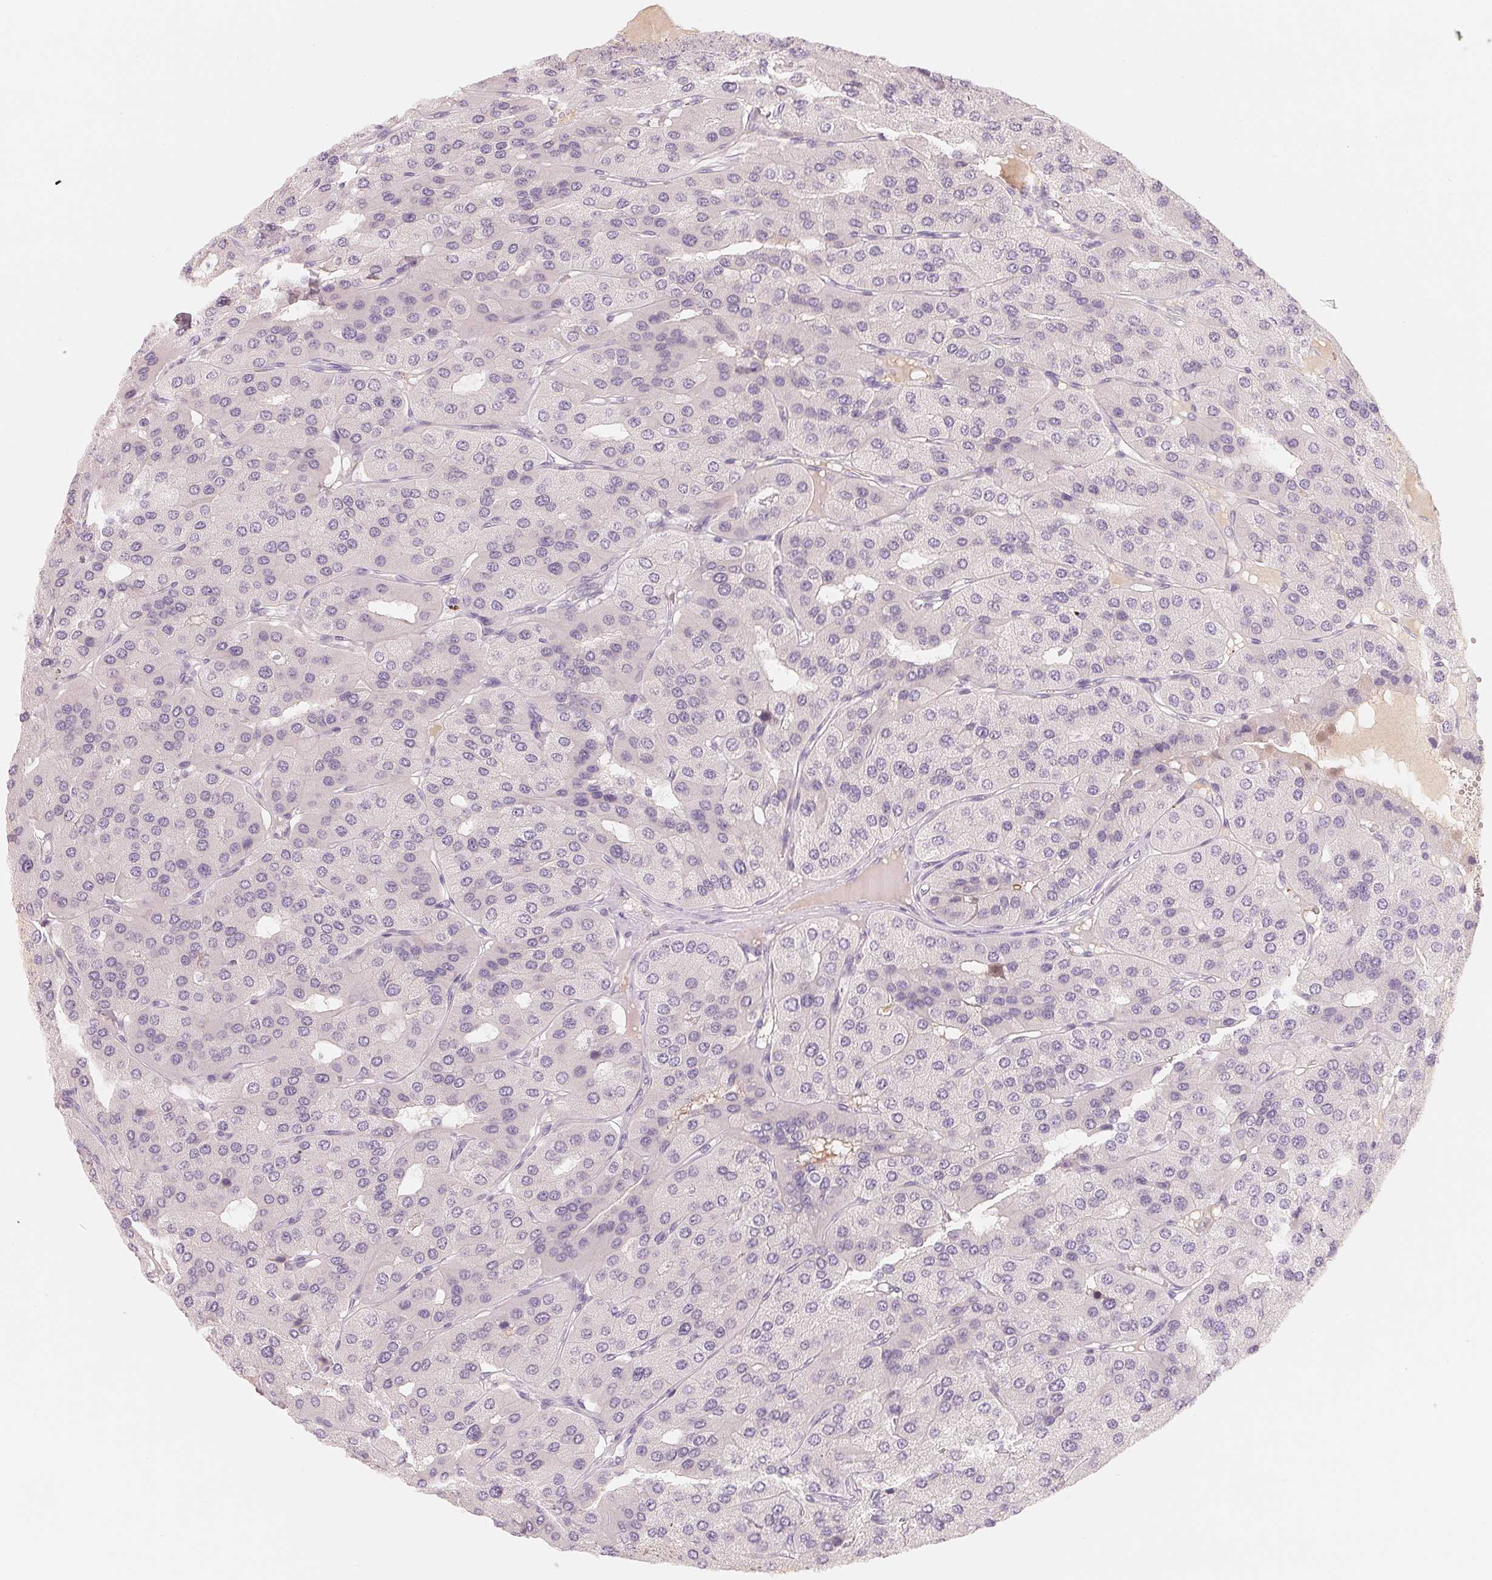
{"staining": {"intensity": "negative", "quantity": "none", "location": "none"}, "tissue": "parathyroid gland", "cell_type": "Glandular cells", "image_type": "normal", "snomed": [{"axis": "morphology", "description": "Normal tissue, NOS"}, {"axis": "morphology", "description": "Adenoma, NOS"}, {"axis": "topography", "description": "Parathyroid gland"}], "caption": "Image shows no protein positivity in glandular cells of normal parathyroid gland.", "gene": "CFHR2", "patient": {"sex": "female", "age": 86}}